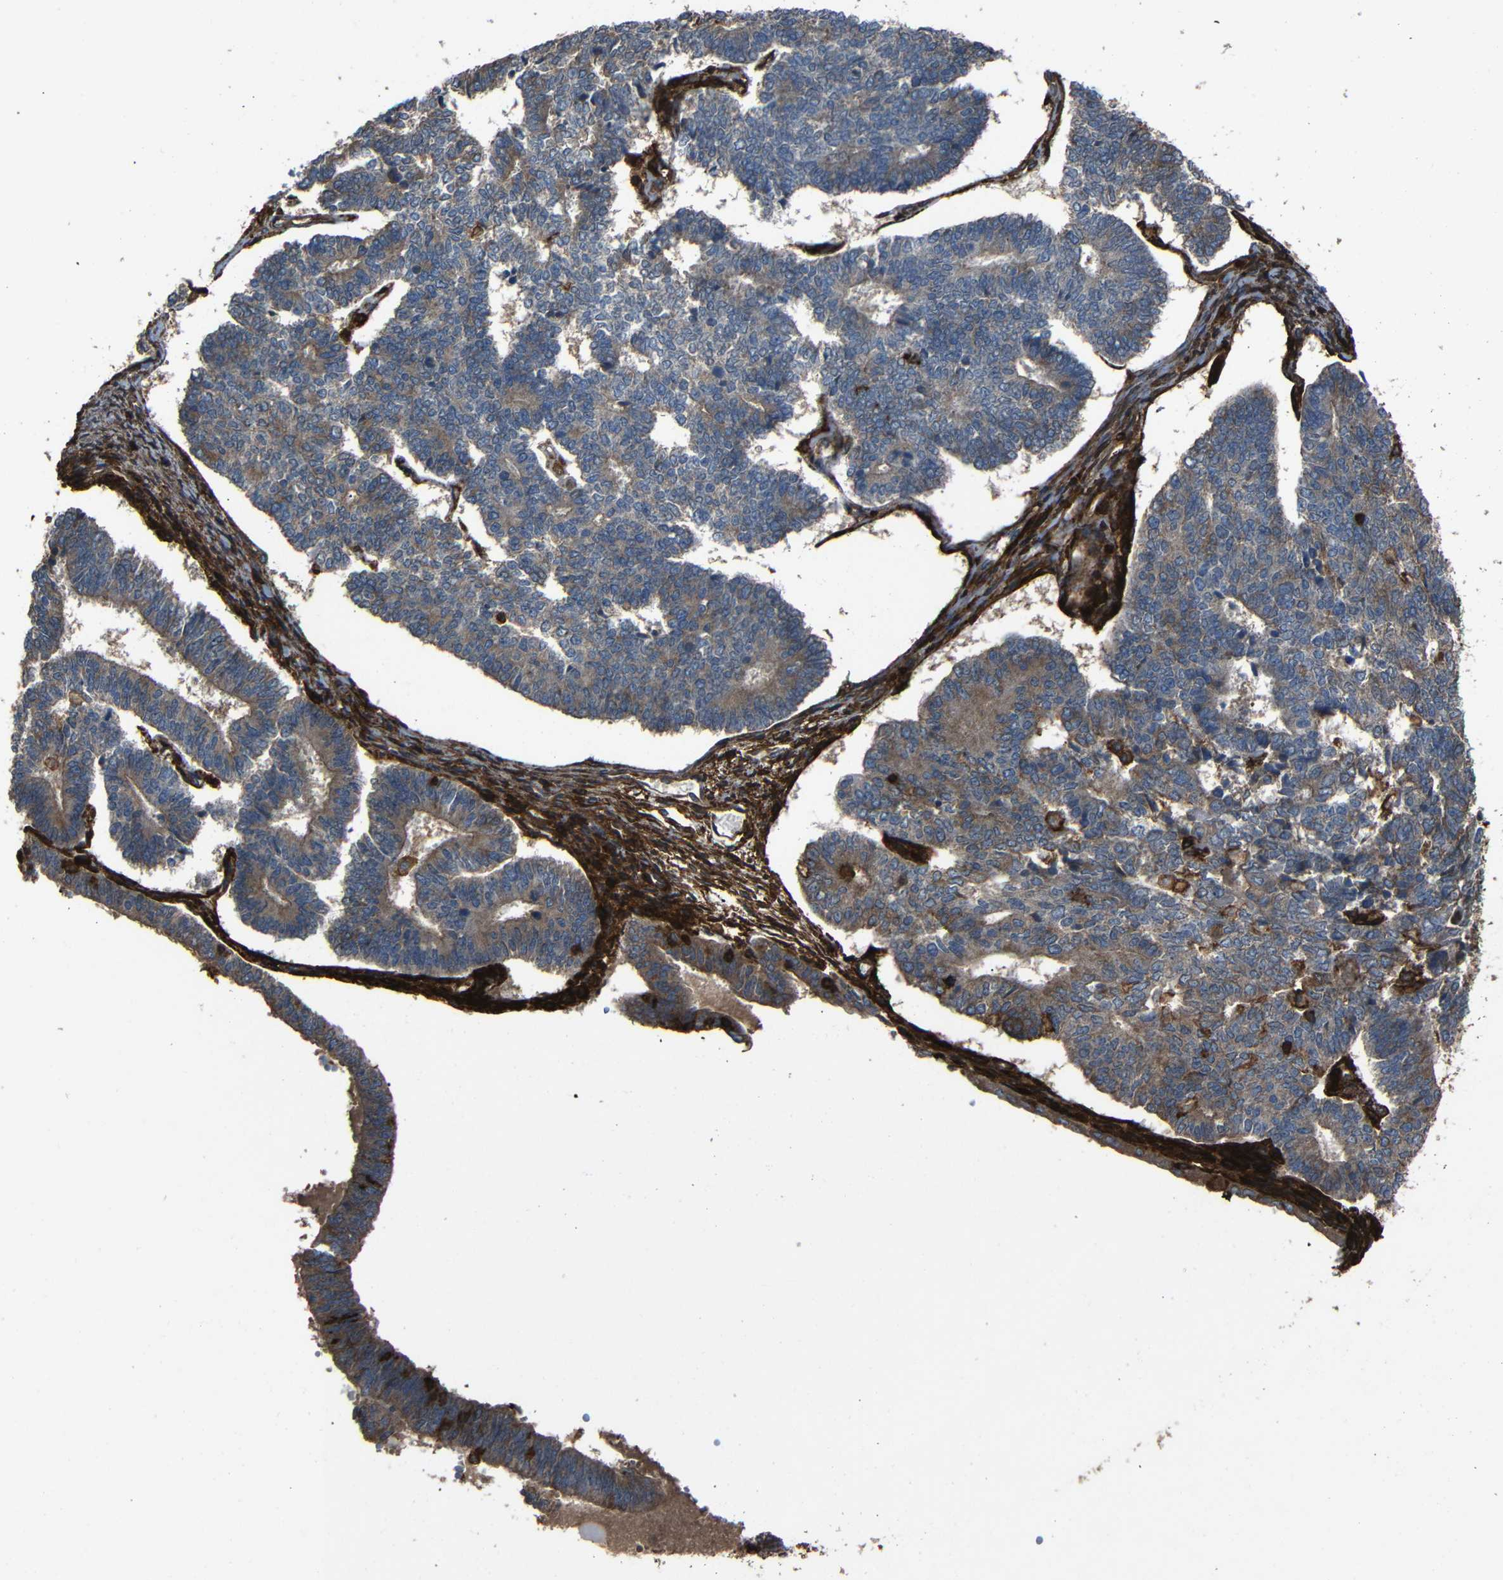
{"staining": {"intensity": "moderate", "quantity": ">75%", "location": "cytoplasmic/membranous"}, "tissue": "endometrial cancer", "cell_type": "Tumor cells", "image_type": "cancer", "snomed": [{"axis": "morphology", "description": "Adenocarcinoma, NOS"}, {"axis": "topography", "description": "Endometrium"}], "caption": "High-magnification brightfield microscopy of endometrial cancer stained with DAB (brown) and counterstained with hematoxylin (blue). tumor cells exhibit moderate cytoplasmic/membranous staining is appreciated in about>75% of cells. (IHC, brightfield microscopy, high magnification).", "gene": "ADGRE5", "patient": {"sex": "female", "age": 70}}